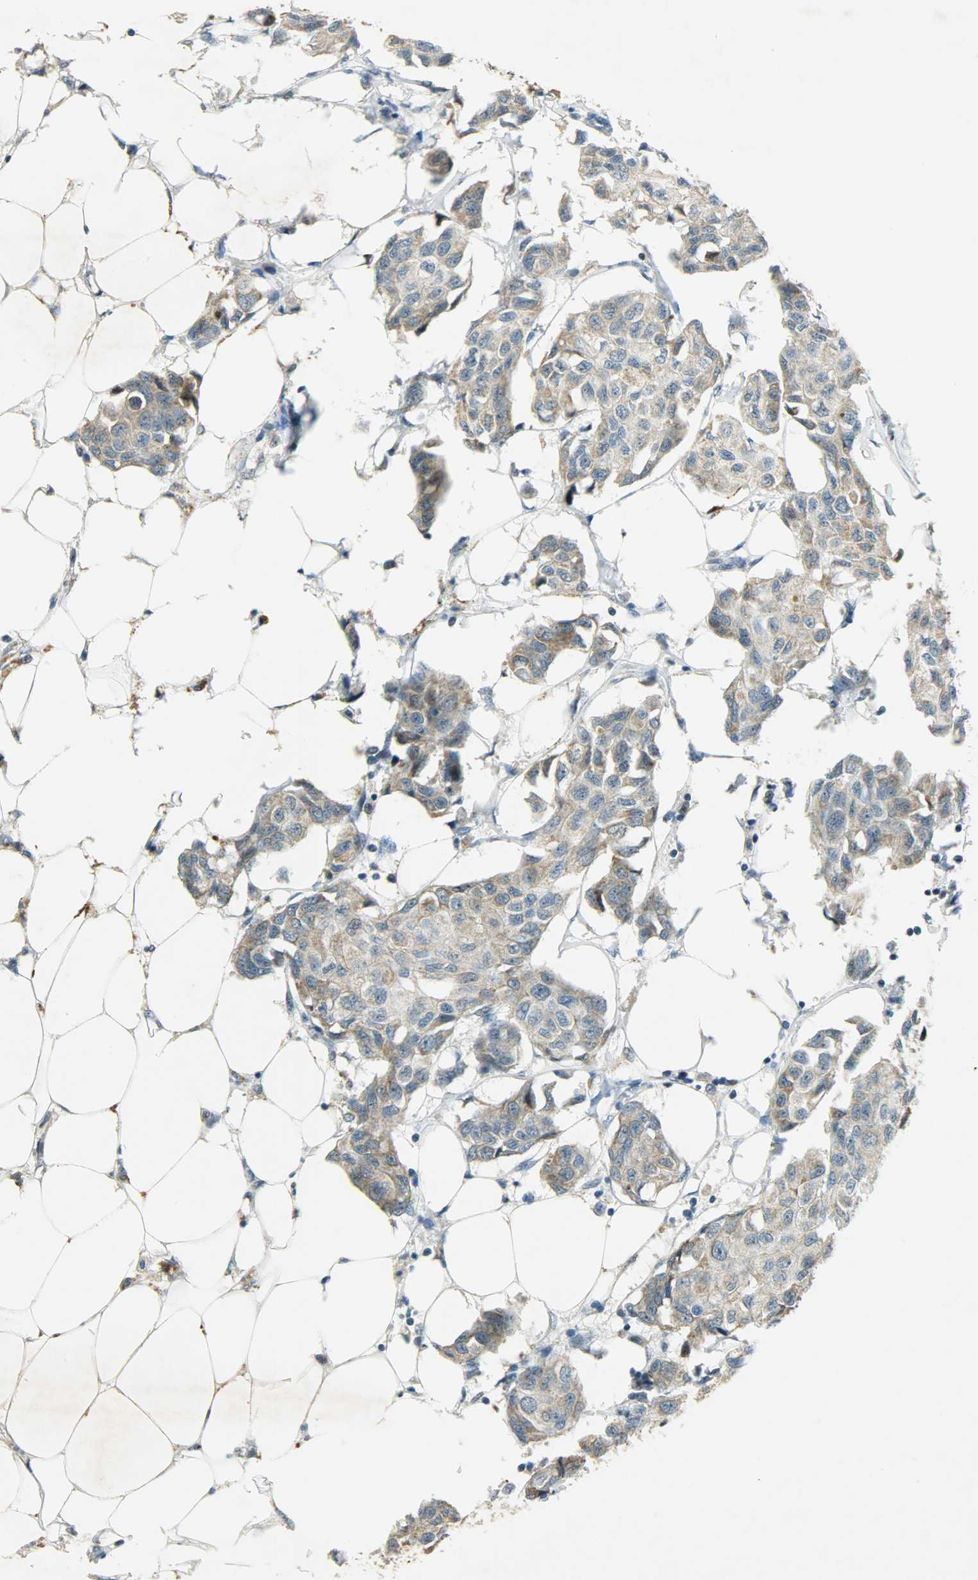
{"staining": {"intensity": "moderate", "quantity": ">75%", "location": "cytoplasmic/membranous"}, "tissue": "breast cancer", "cell_type": "Tumor cells", "image_type": "cancer", "snomed": [{"axis": "morphology", "description": "Duct carcinoma"}, {"axis": "topography", "description": "Breast"}], "caption": "Moderate cytoplasmic/membranous positivity is identified in about >75% of tumor cells in invasive ductal carcinoma (breast). (IHC, brightfield microscopy, high magnification).", "gene": "HDHD5", "patient": {"sex": "female", "age": 80}}